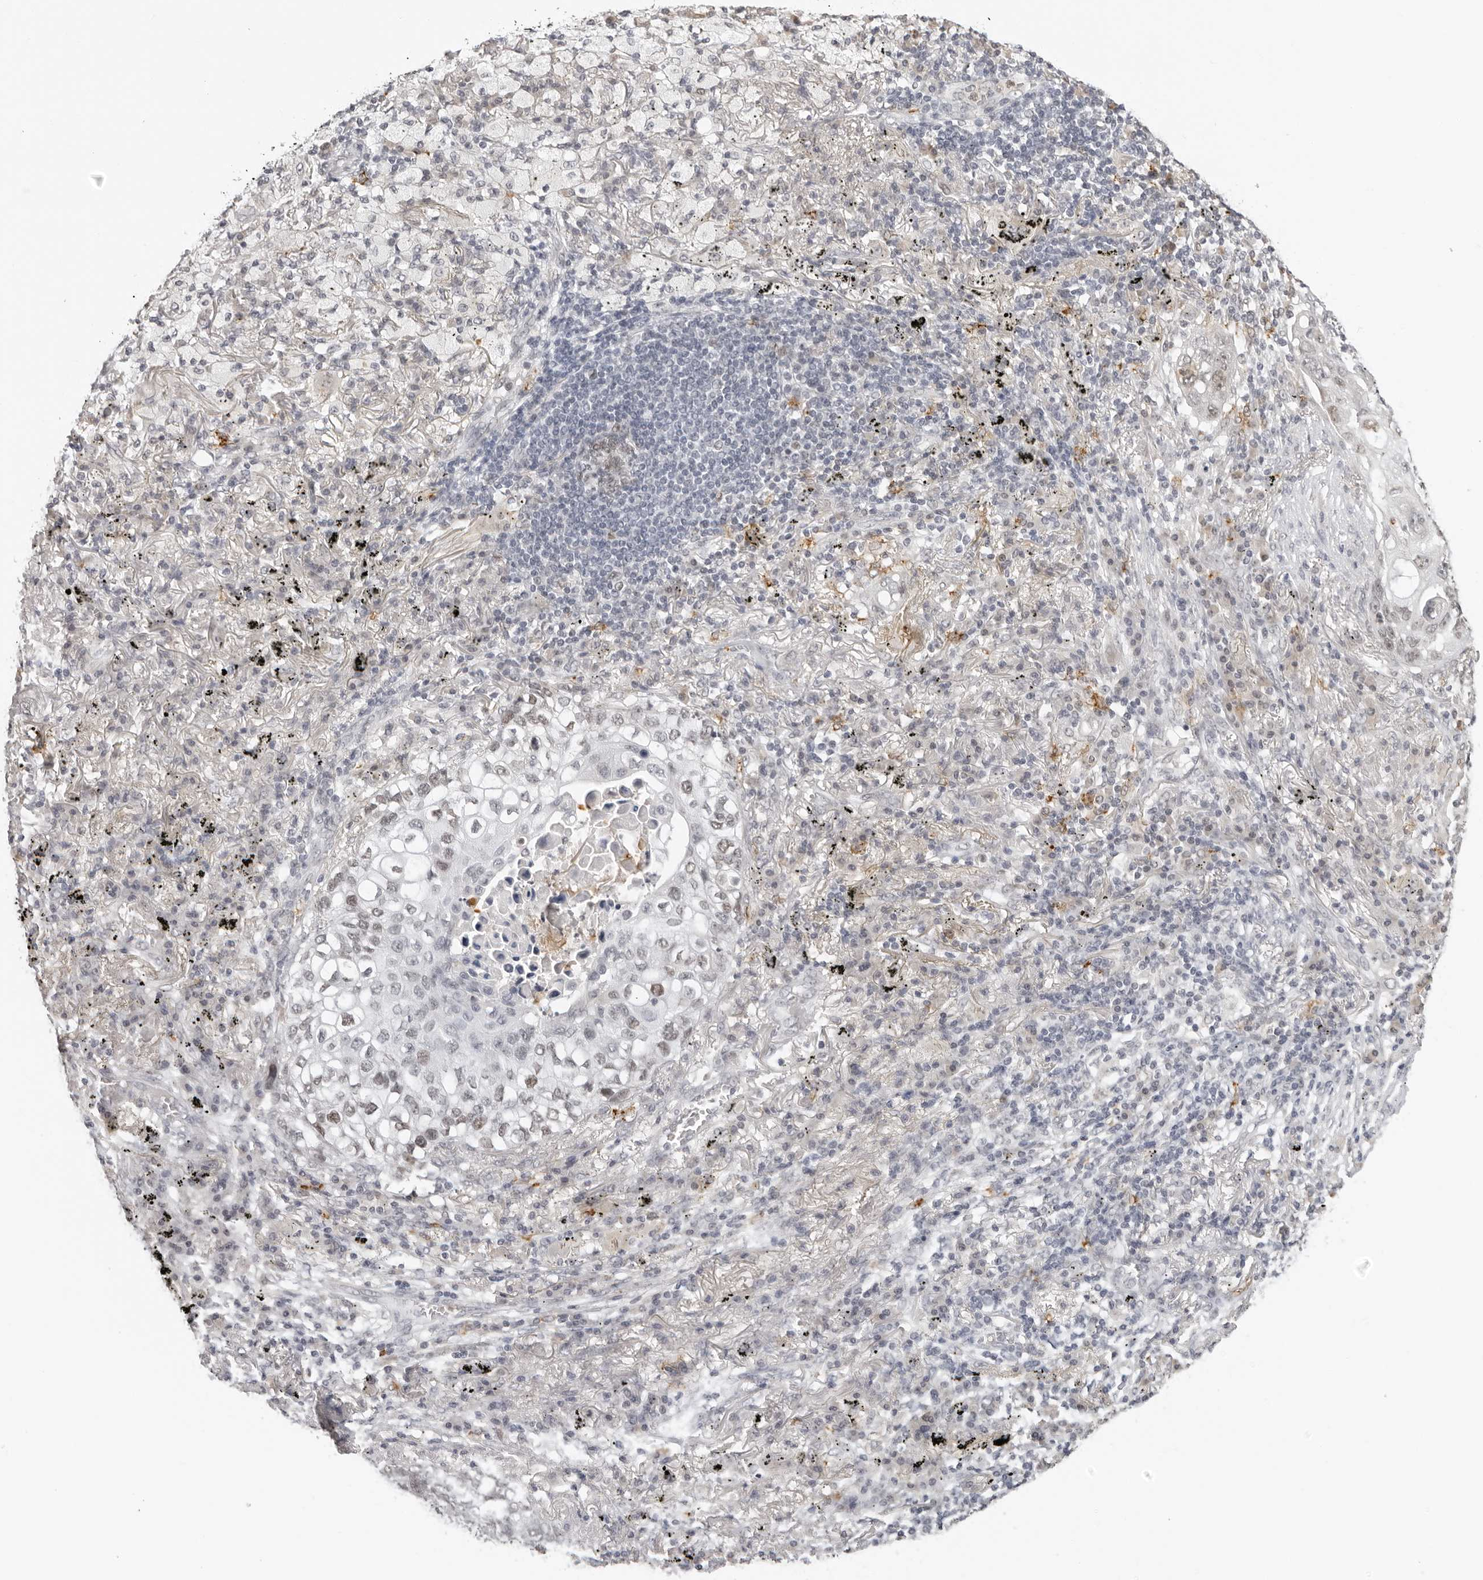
{"staining": {"intensity": "weak", "quantity": "25%-75%", "location": "nuclear"}, "tissue": "lung cancer", "cell_type": "Tumor cells", "image_type": "cancer", "snomed": [{"axis": "morphology", "description": "Squamous cell carcinoma, NOS"}, {"axis": "topography", "description": "Lung"}], "caption": "IHC image of neoplastic tissue: lung squamous cell carcinoma stained using immunohistochemistry displays low levels of weak protein expression localized specifically in the nuclear of tumor cells, appearing as a nuclear brown color.", "gene": "MSH6", "patient": {"sex": "female", "age": 63}}